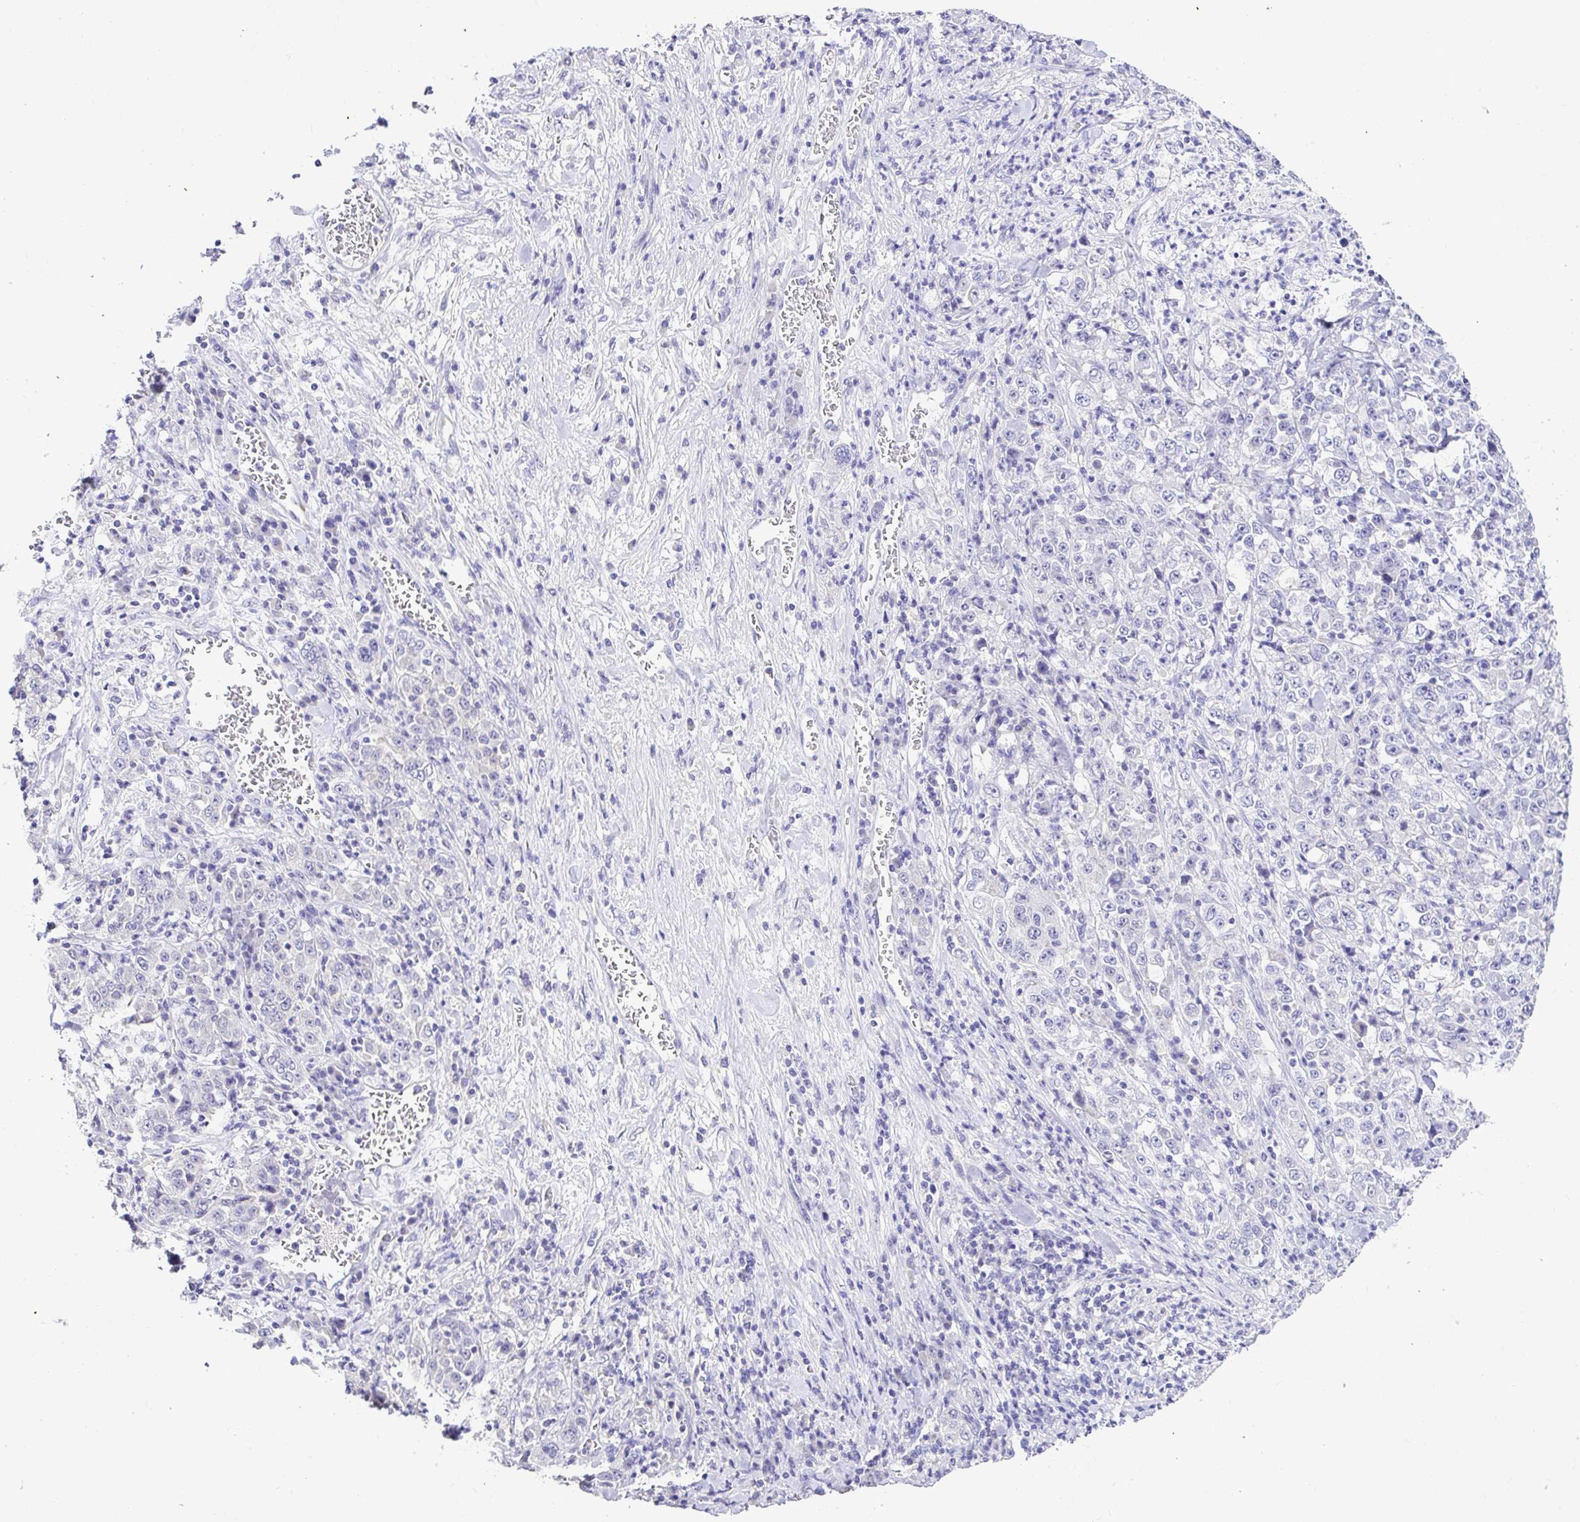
{"staining": {"intensity": "negative", "quantity": "none", "location": "none"}, "tissue": "stomach cancer", "cell_type": "Tumor cells", "image_type": "cancer", "snomed": [{"axis": "morphology", "description": "Normal tissue, NOS"}, {"axis": "morphology", "description": "Adenocarcinoma, NOS"}, {"axis": "topography", "description": "Stomach, upper"}, {"axis": "topography", "description": "Stomach"}], "caption": "Stomach adenocarcinoma was stained to show a protein in brown. There is no significant expression in tumor cells.", "gene": "CDO1", "patient": {"sex": "male", "age": 59}}